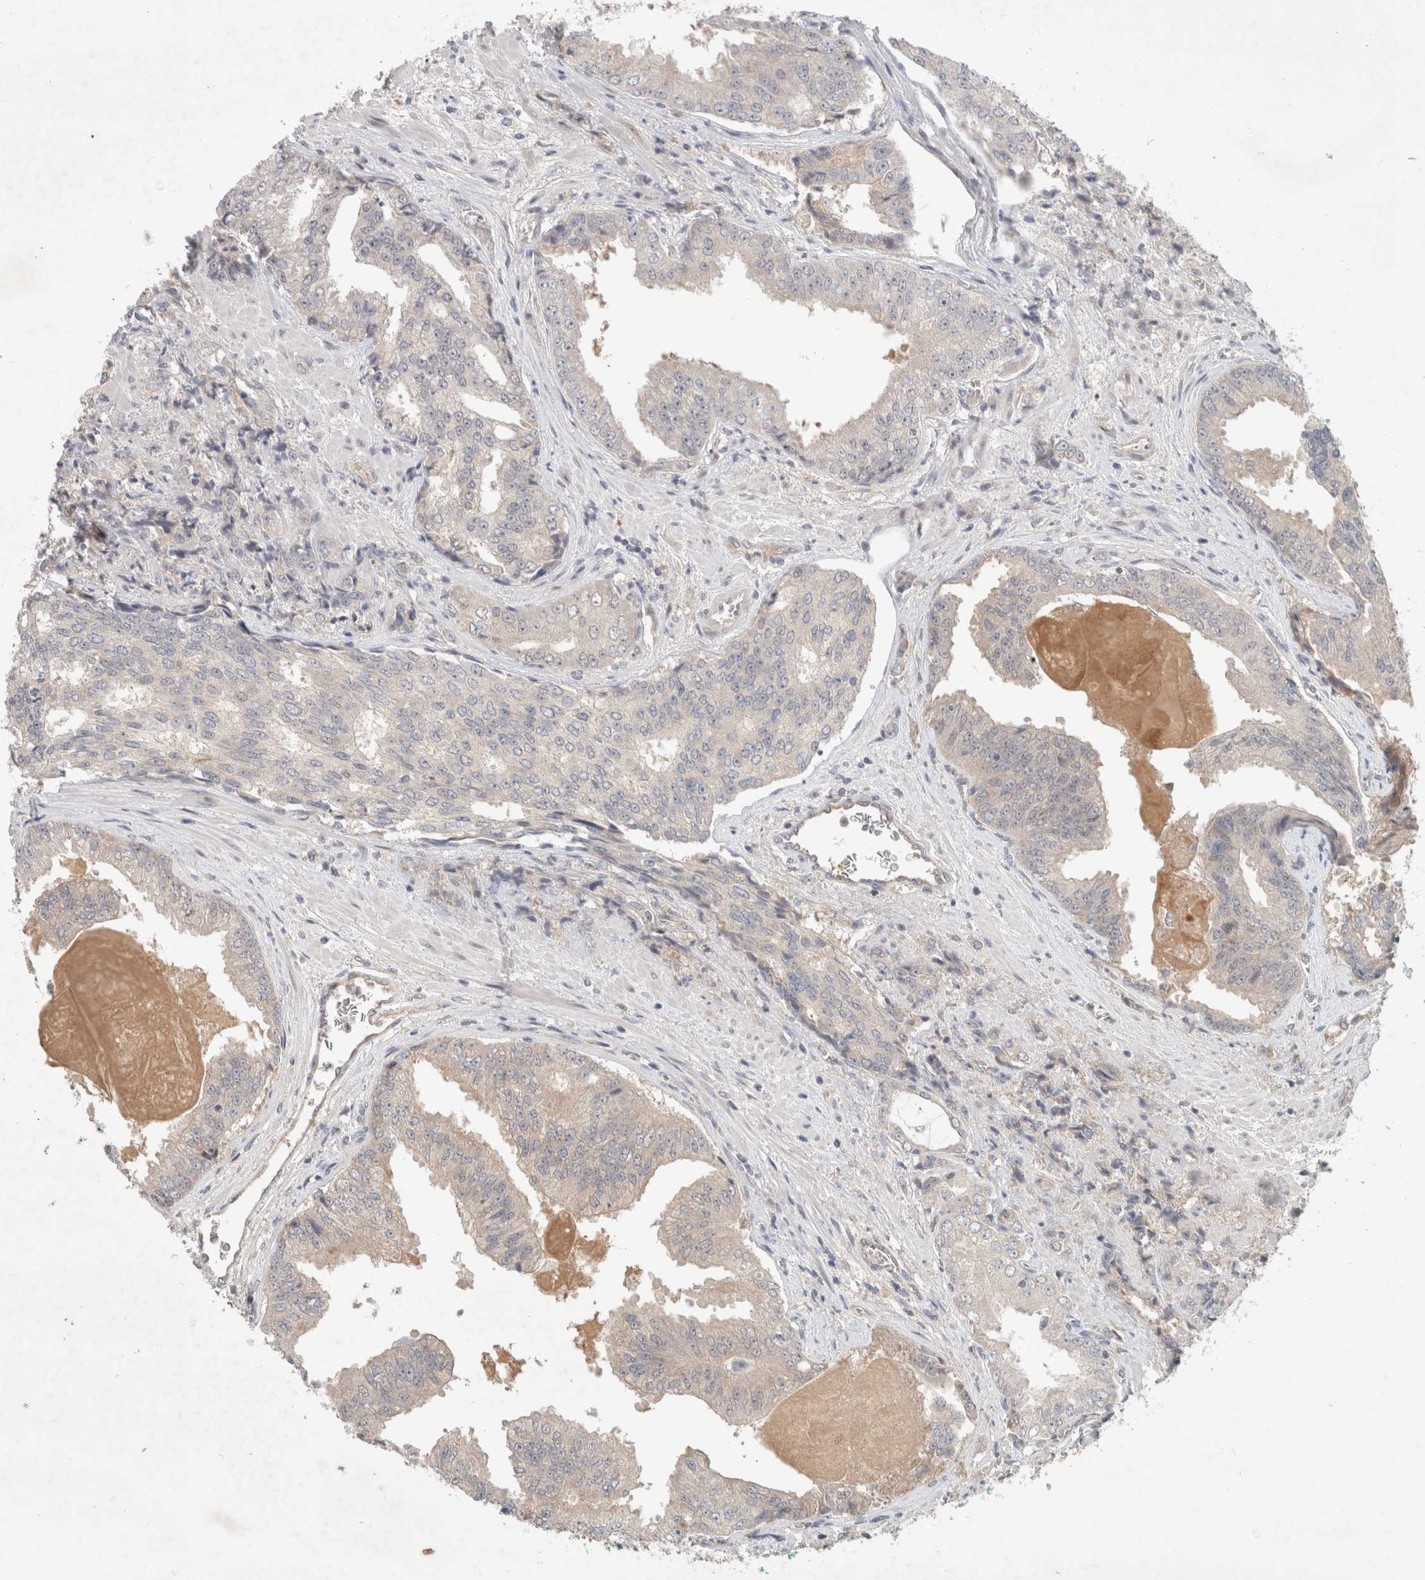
{"staining": {"intensity": "negative", "quantity": "none", "location": "none"}, "tissue": "prostate cancer", "cell_type": "Tumor cells", "image_type": "cancer", "snomed": [{"axis": "morphology", "description": "Adenocarcinoma, High grade"}, {"axis": "topography", "description": "Prostate"}], "caption": "Protein analysis of prostate cancer demonstrates no significant positivity in tumor cells.", "gene": "RASAL2", "patient": {"sex": "male", "age": 58}}